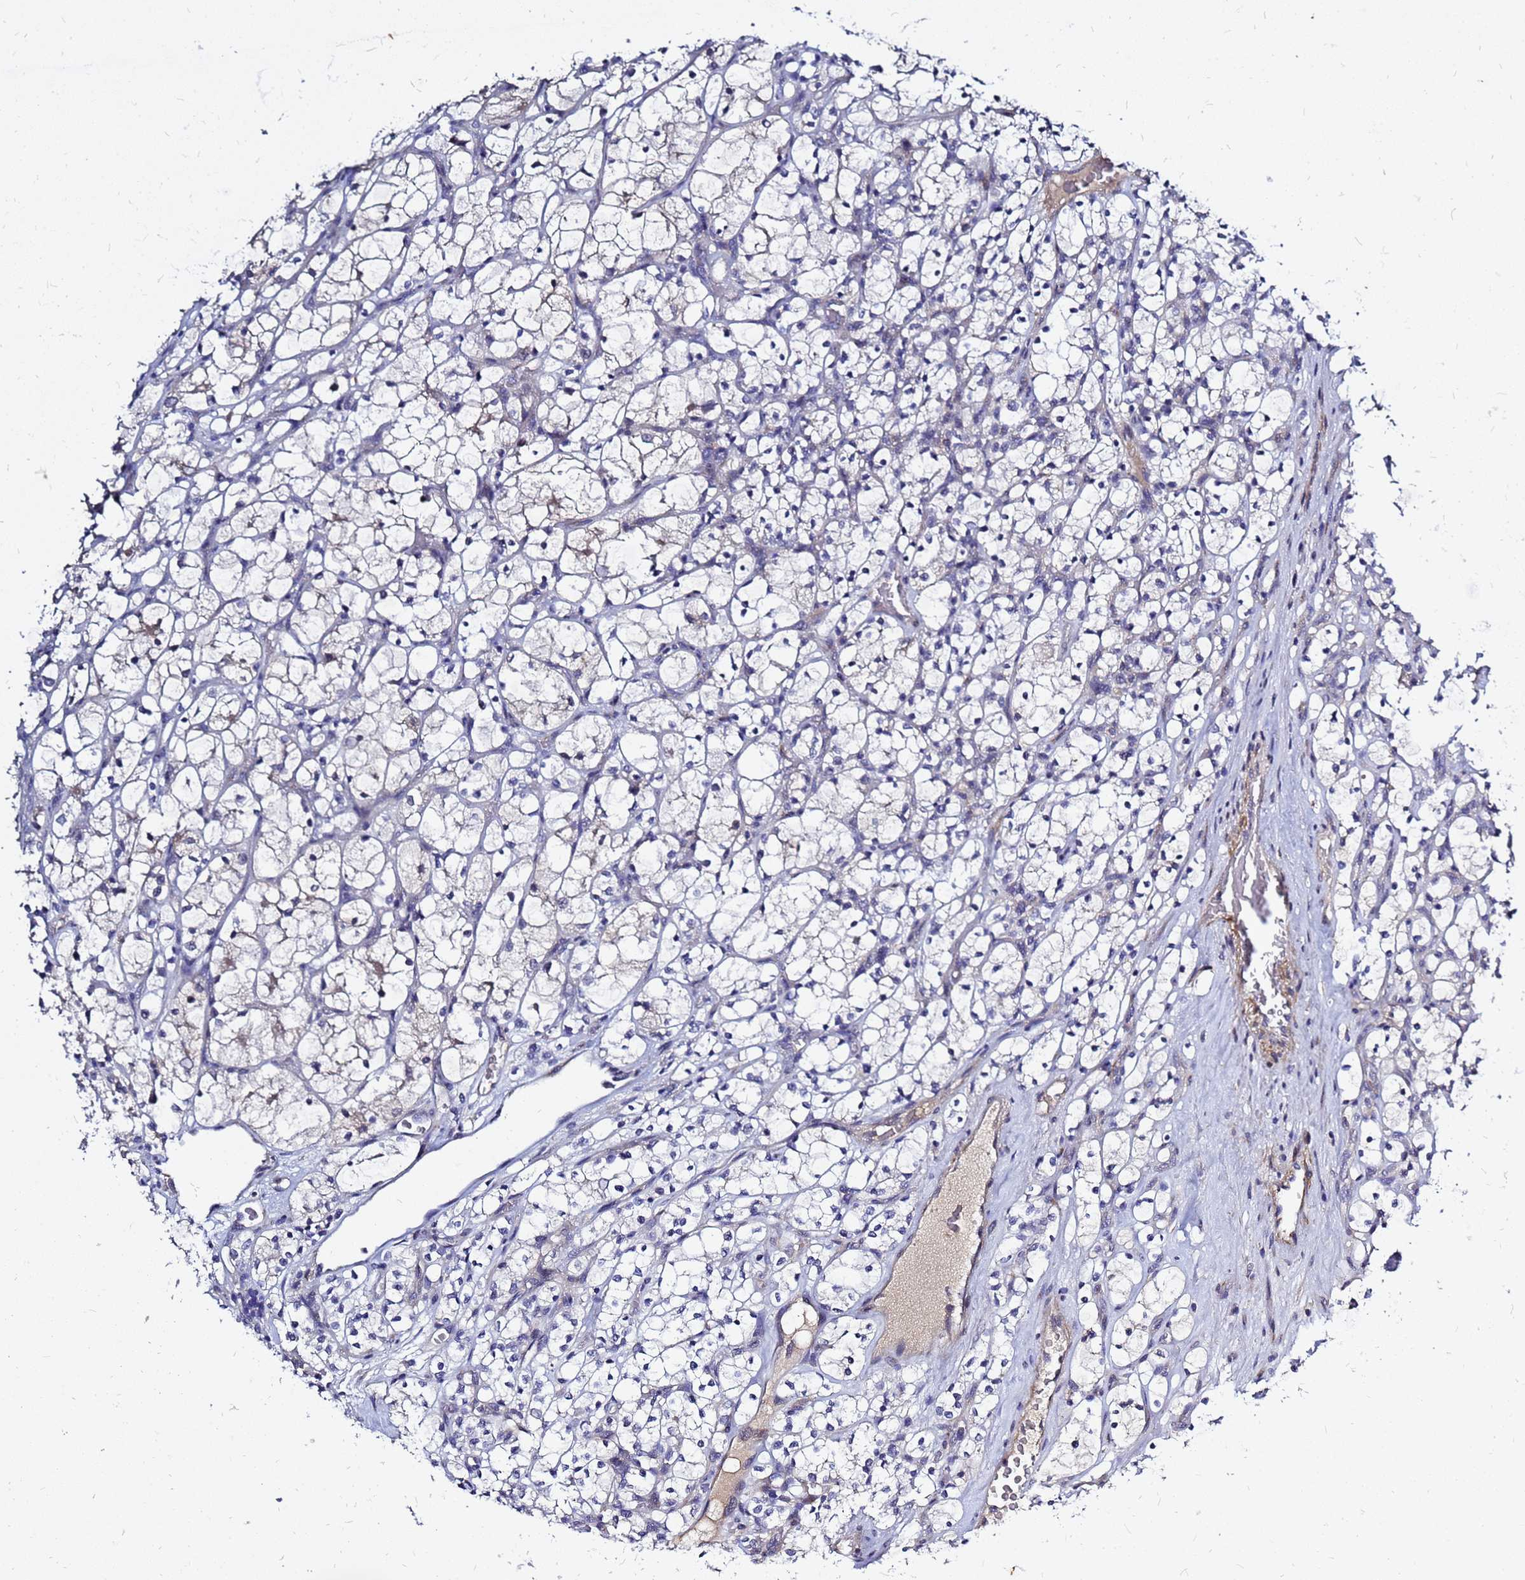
{"staining": {"intensity": "negative", "quantity": "none", "location": "none"}, "tissue": "renal cancer", "cell_type": "Tumor cells", "image_type": "cancer", "snomed": [{"axis": "morphology", "description": "Adenocarcinoma, NOS"}, {"axis": "topography", "description": "Kidney"}], "caption": "There is no significant staining in tumor cells of renal cancer.", "gene": "SRGAP3", "patient": {"sex": "female", "age": 69}}